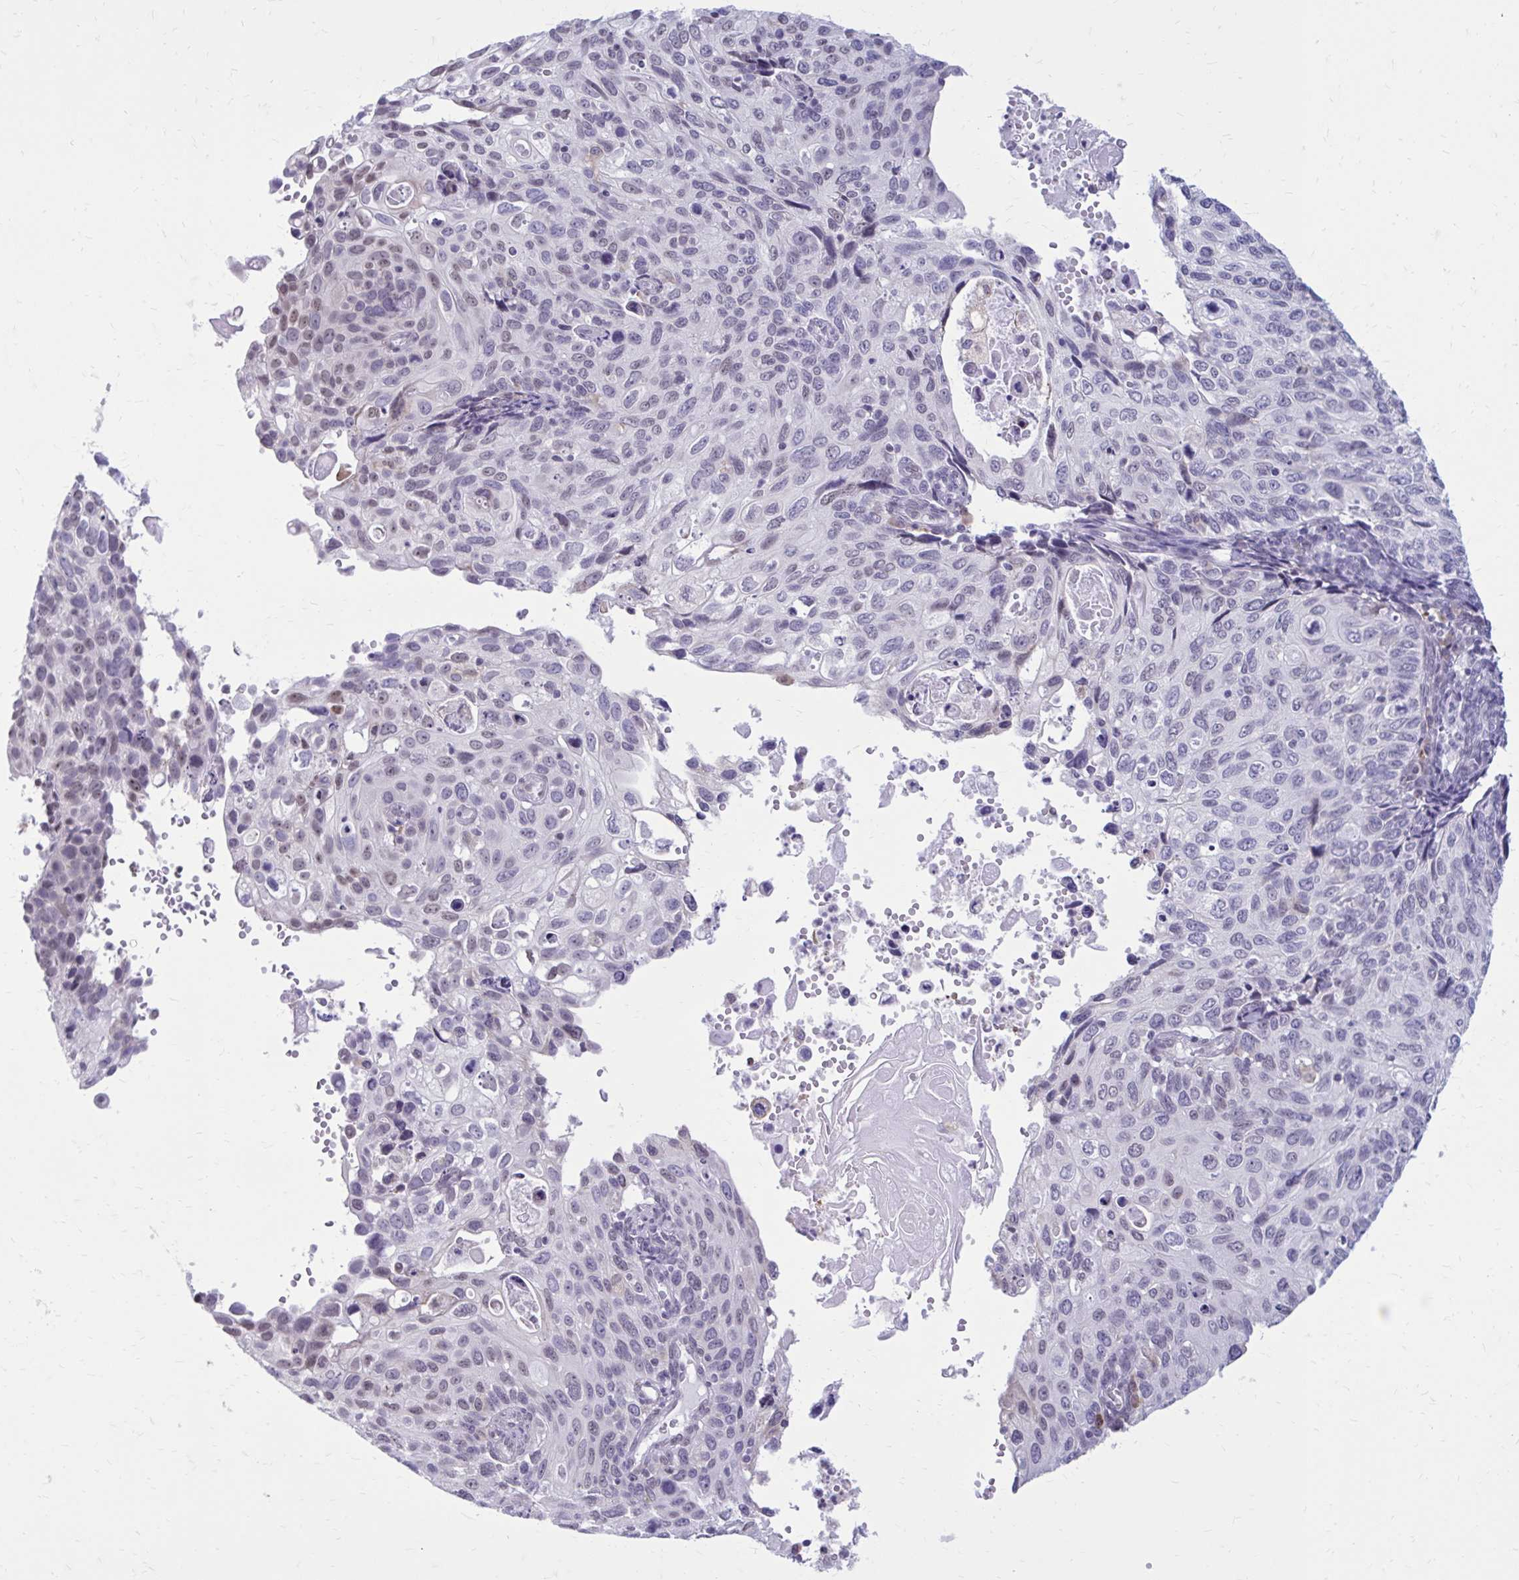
{"staining": {"intensity": "negative", "quantity": "none", "location": "none"}, "tissue": "cervical cancer", "cell_type": "Tumor cells", "image_type": "cancer", "snomed": [{"axis": "morphology", "description": "Squamous cell carcinoma, NOS"}, {"axis": "topography", "description": "Cervix"}], "caption": "High power microscopy micrograph of an IHC micrograph of cervical cancer (squamous cell carcinoma), revealing no significant staining in tumor cells.", "gene": "PROSER1", "patient": {"sex": "female", "age": 70}}